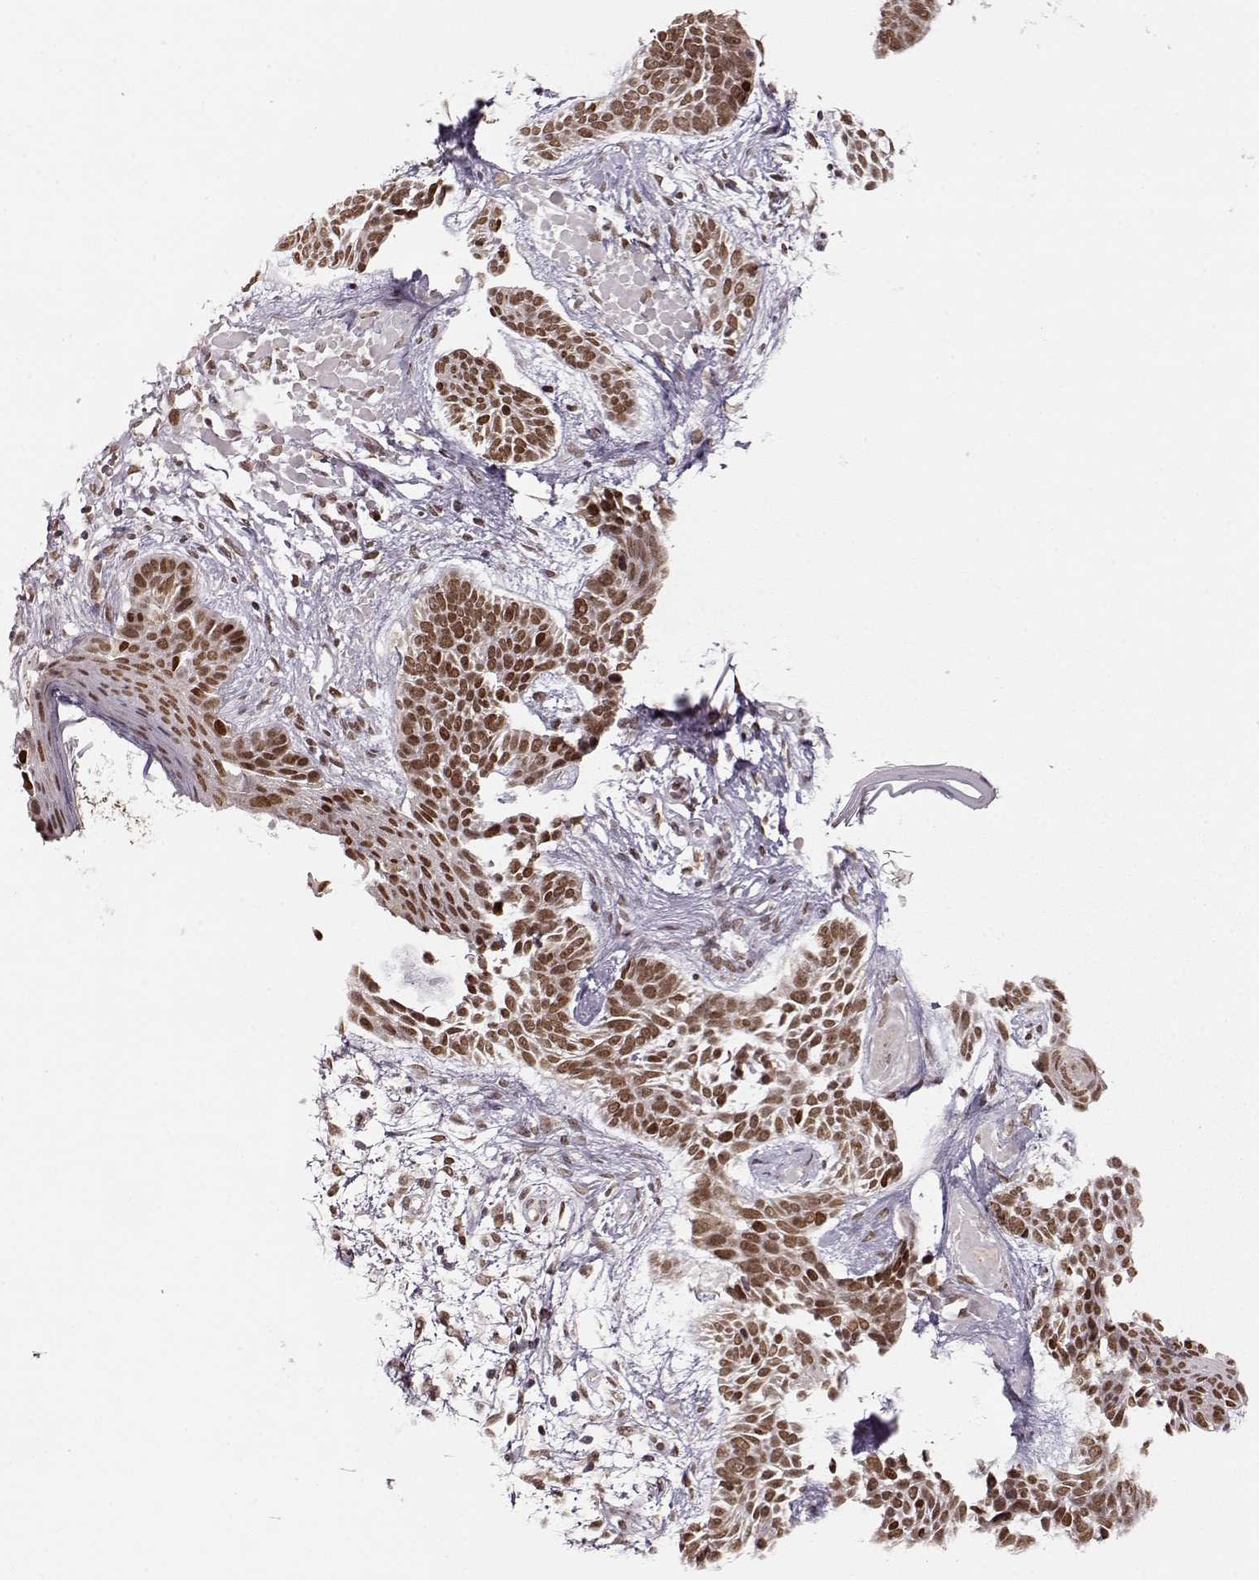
{"staining": {"intensity": "moderate", "quantity": ">75%", "location": "nuclear"}, "tissue": "skin cancer", "cell_type": "Tumor cells", "image_type": "cancer", "snomed": [{"axis": "morphology", "description": "Basal cell carcinoma"}, {"axis": "topography", "description": "Skin"}], "caption": "Immunohistochemistry (IHC) of basal cell carcinoma (skin) demonstrates medium levels of moderate nuclear positivity in approximately >75% of tumor cells. (Brightfield microscopy of DAB IHC at high magnification).", "gene": "RAI1", "patient": {"sex": "male", "age": 85}}